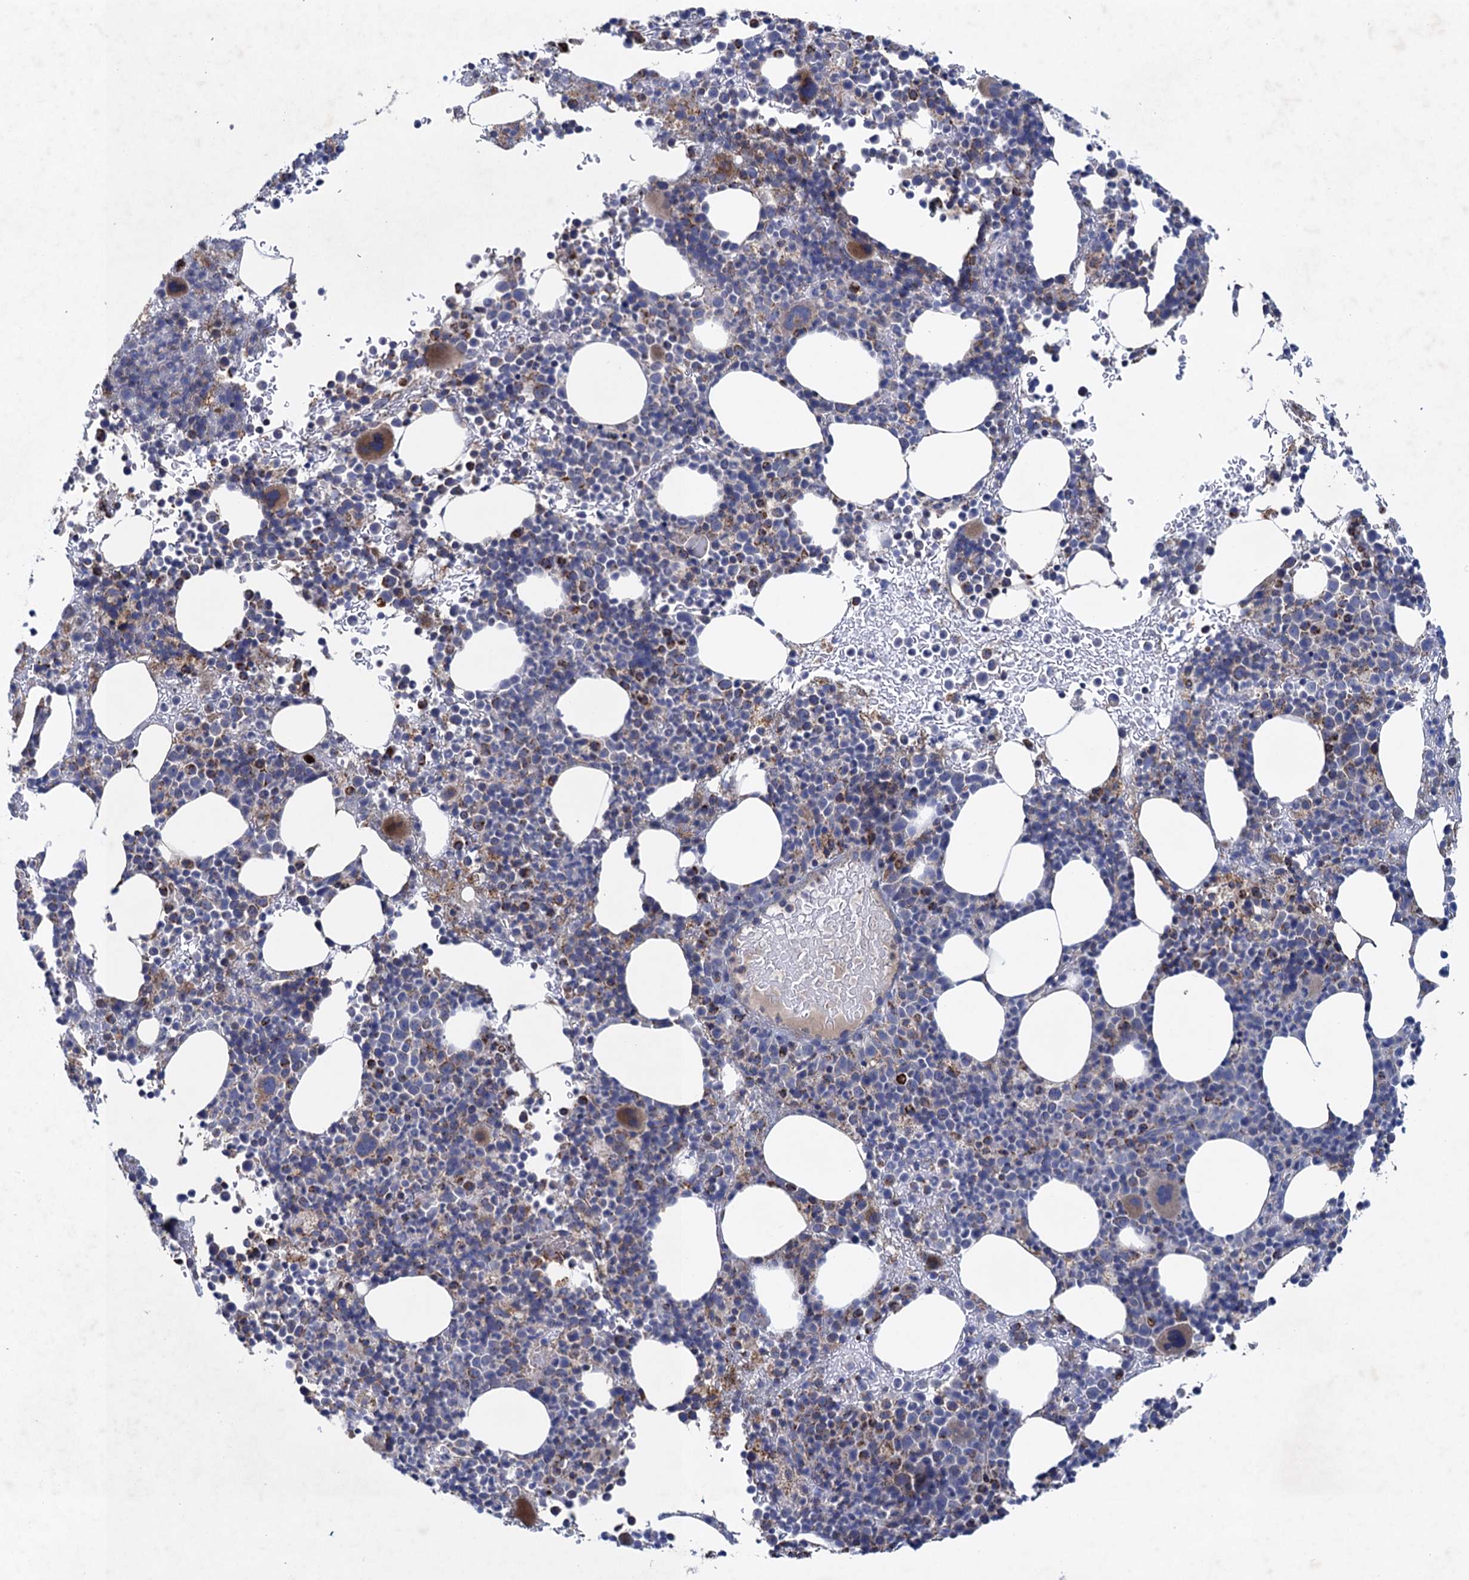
{"staining": {"intensity": "moderate", "quantity": "<25%", "location": "cytoplasmic/membranous"}, "tissue": "bone marrow", "cell_type": "Hematopoietic cells", "image_type": "normal", "snomed": [{"axis": "morphology", "description": "Normal tissue, NOS"}, {"axis": "topography", "description": "Bone marrow"}], "caption": "Bone marrow stained with DAB (3,3'-diaminobenzidine) immunohistochemistry (IHC) shows low levels of moderate cytoplasmic/membranous staining in about <25% of hematopoietic cells.", "gene": "GTPBP3", "patient": {"sex": "female", "age": 82}}